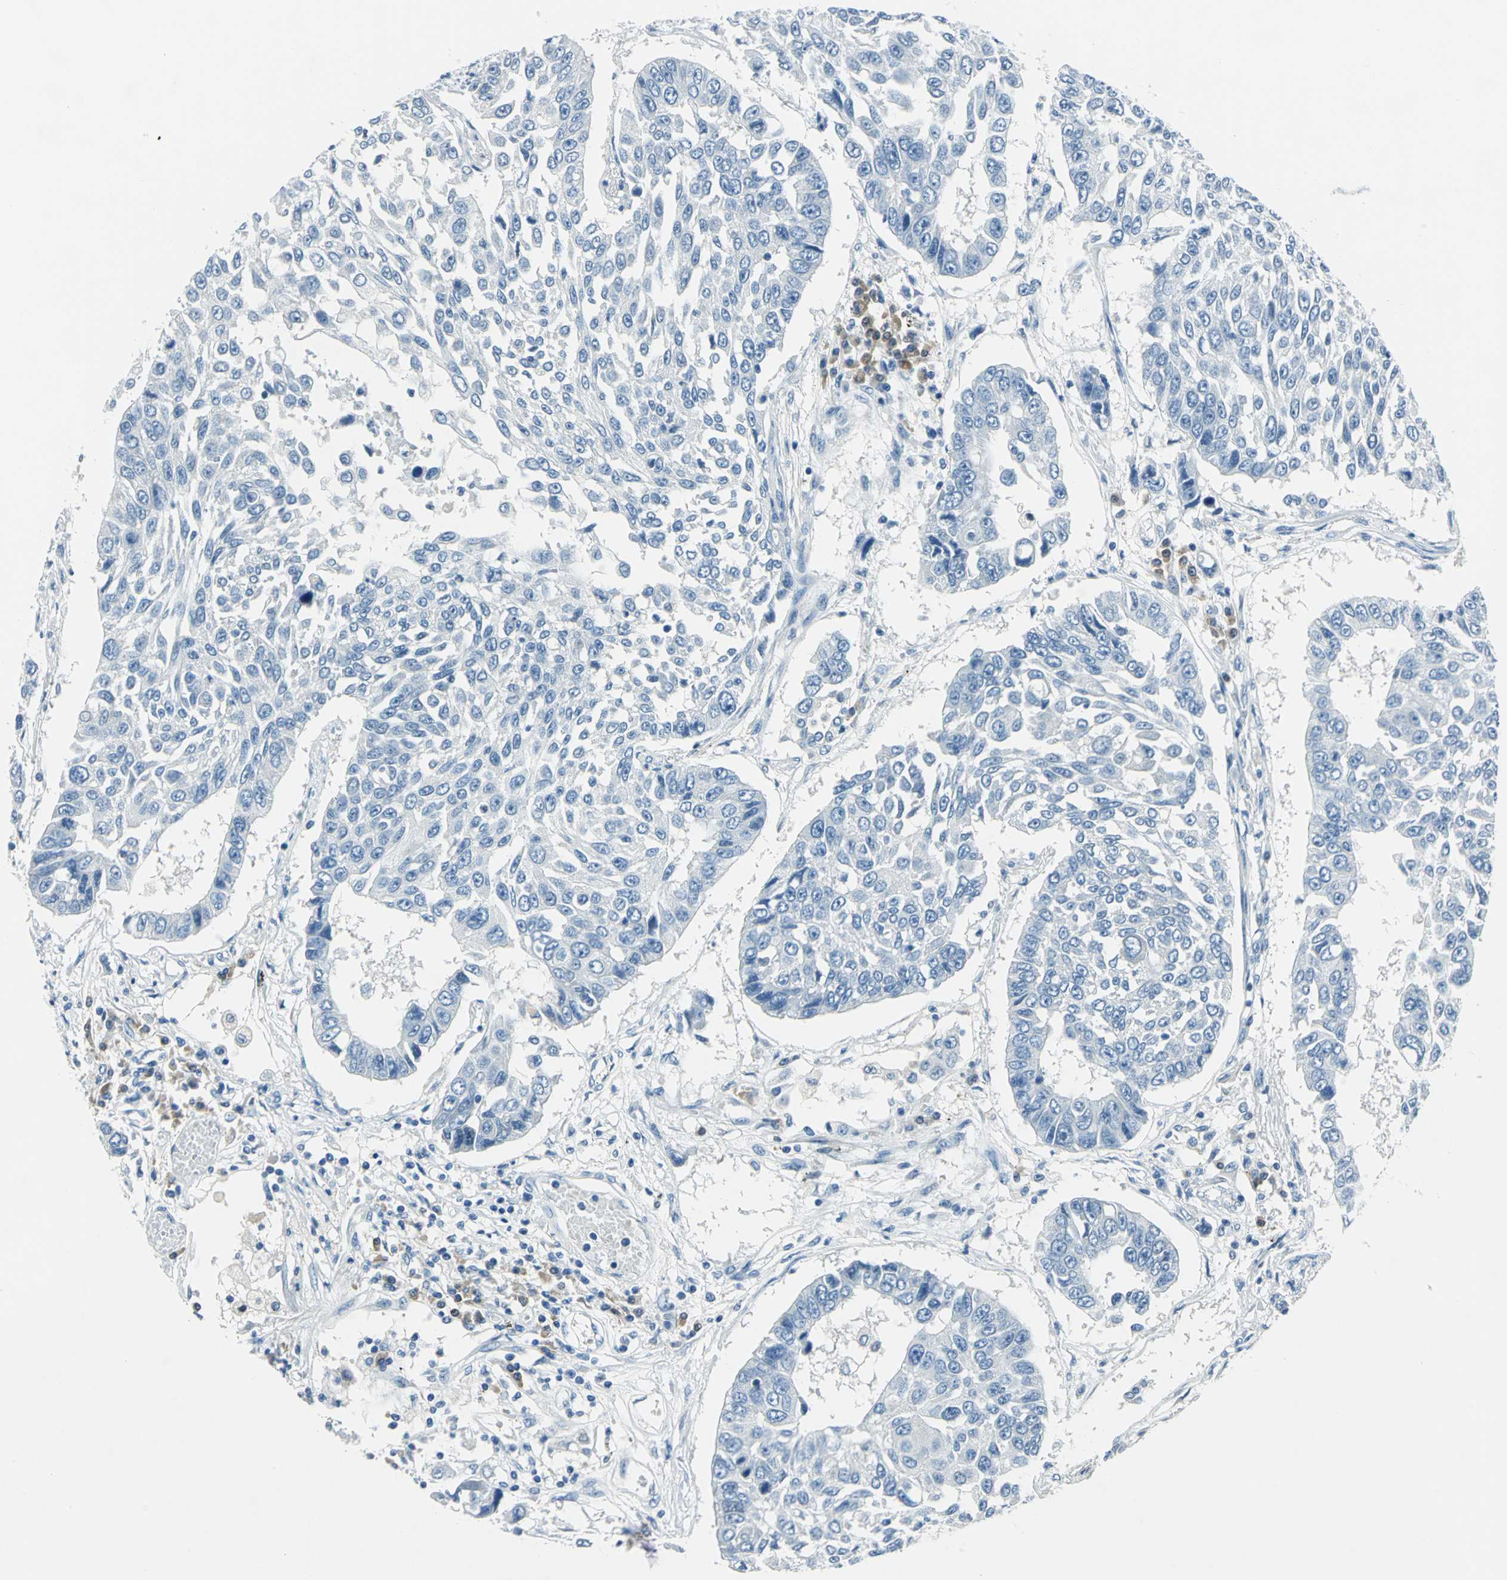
{"staining": {"intensity": "negative", "quantity": "none", "location": "none"}, "tissue": "lung cancer", "cell_type": "Tumor cells", "image_type": "cancer", "snomed": [{"axis": "morphology", "description": "Squamous cell carcinoma, NOS"}, {"axis": "topography", "description": "Lung"}], "caption": "Lung cancer (squamous cell carcinoma) stained for a protein using immunohistochemistry reveals no staining tumor cells.", "gene": "AKR1A1", "patient": {"sex": "male", "age": 71}}